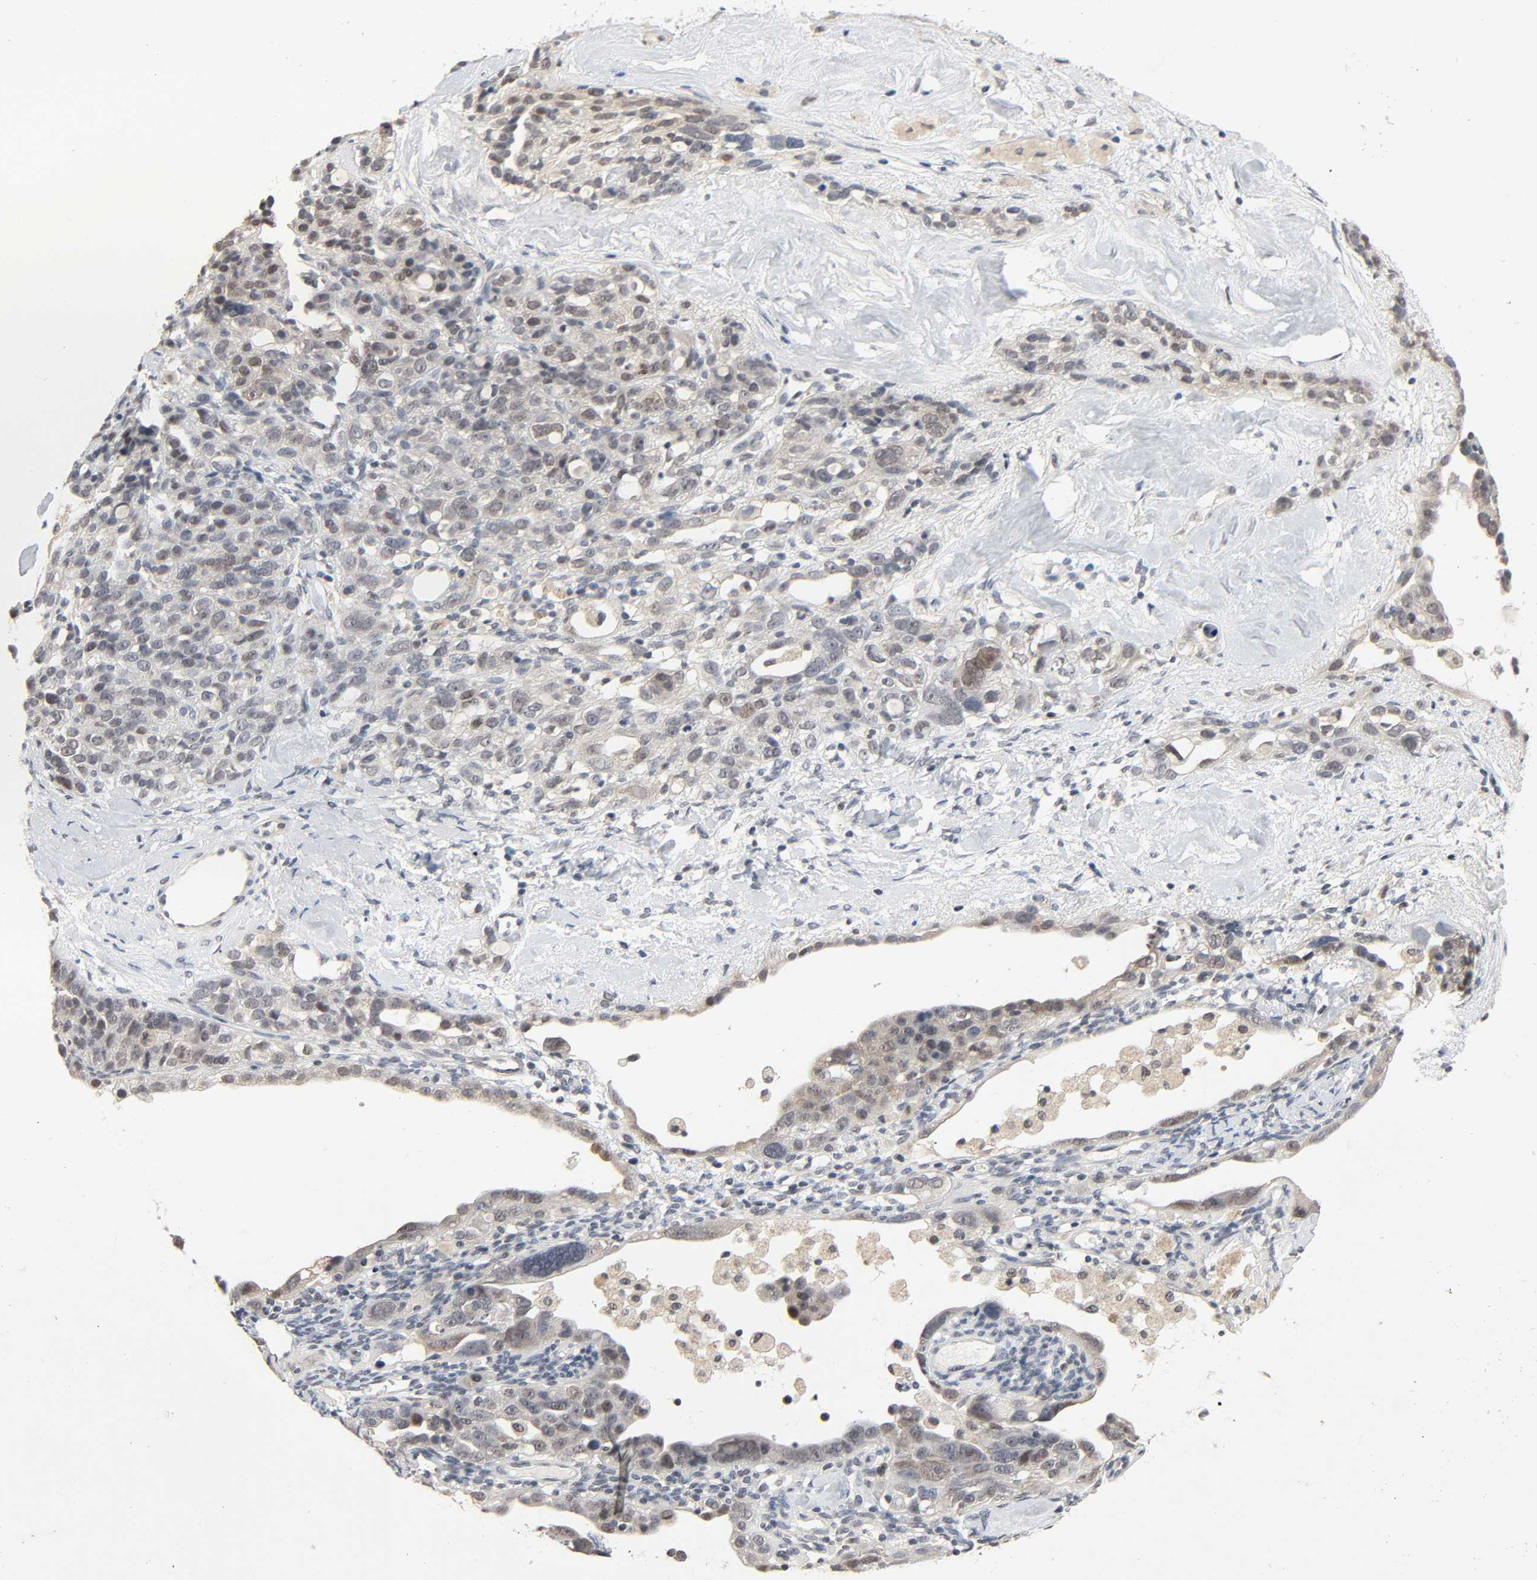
{"staining": {"intensity": "weak", "quantity": "25%-75%", "location": "nuclear"}, "tissue": "ovarian cancer", "cell_type": "Tumor cells", "image_type": "cancer", "snomed": [{"axis": "morphology", "description": "Cystadenocarcinoma, serous, NOS"}, {"axis": "topography", "description": "Ovary"}], "caption": "Immunohistochemical staining of ovarian cancer exhibits low levels of weak nuclear protein positivity in about 25%-75% of tumor cells. The staining was performed using DAB, with brown indicating positive protein expression. Nuclei are stained blue with hematoxylin.", "gene": "MAPKAPK5", "patient": {"sex": "female", "age": 66}}